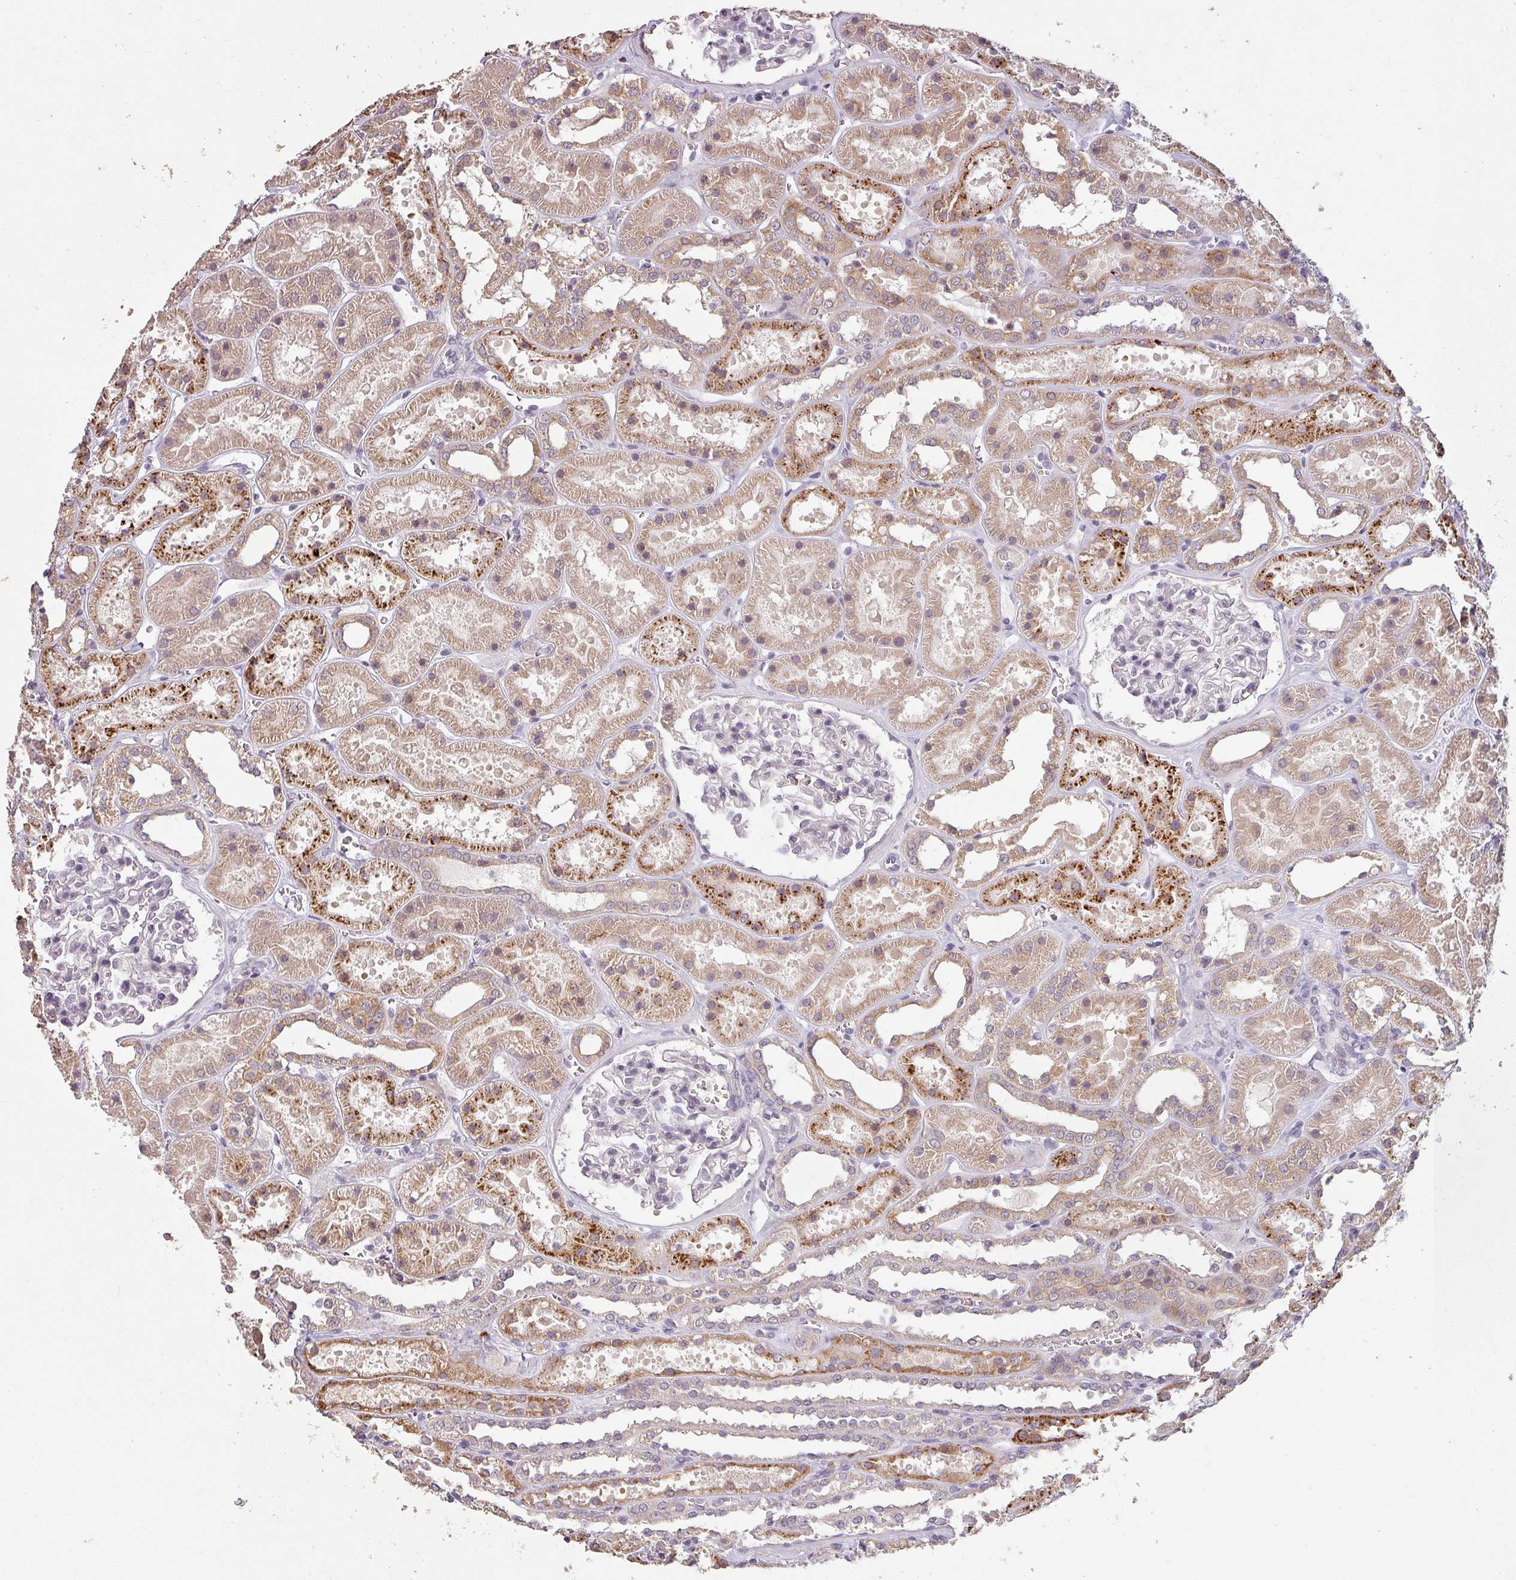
{"staining": {"intensity": "negative", "quantity": "none", "location": "none"}, "tissue": "kidney", "cell_type": "Cells in glomeruli", "image_type": "normal", "snomed": [{"axis": "morphology", "description": "Normal tissue, NOS"}, {"axis": "topography", "description": "Kidney"}], "caption": "An immunohistochemistry (IHC) photomicrograph of benign kidney is shown. There is no staining in cells in glomeruli of kidney. (IHC, brightfield microscopy, high magnification).", "gene": "LYPLA1", "patient": {"sex": "female", "age": 41}}